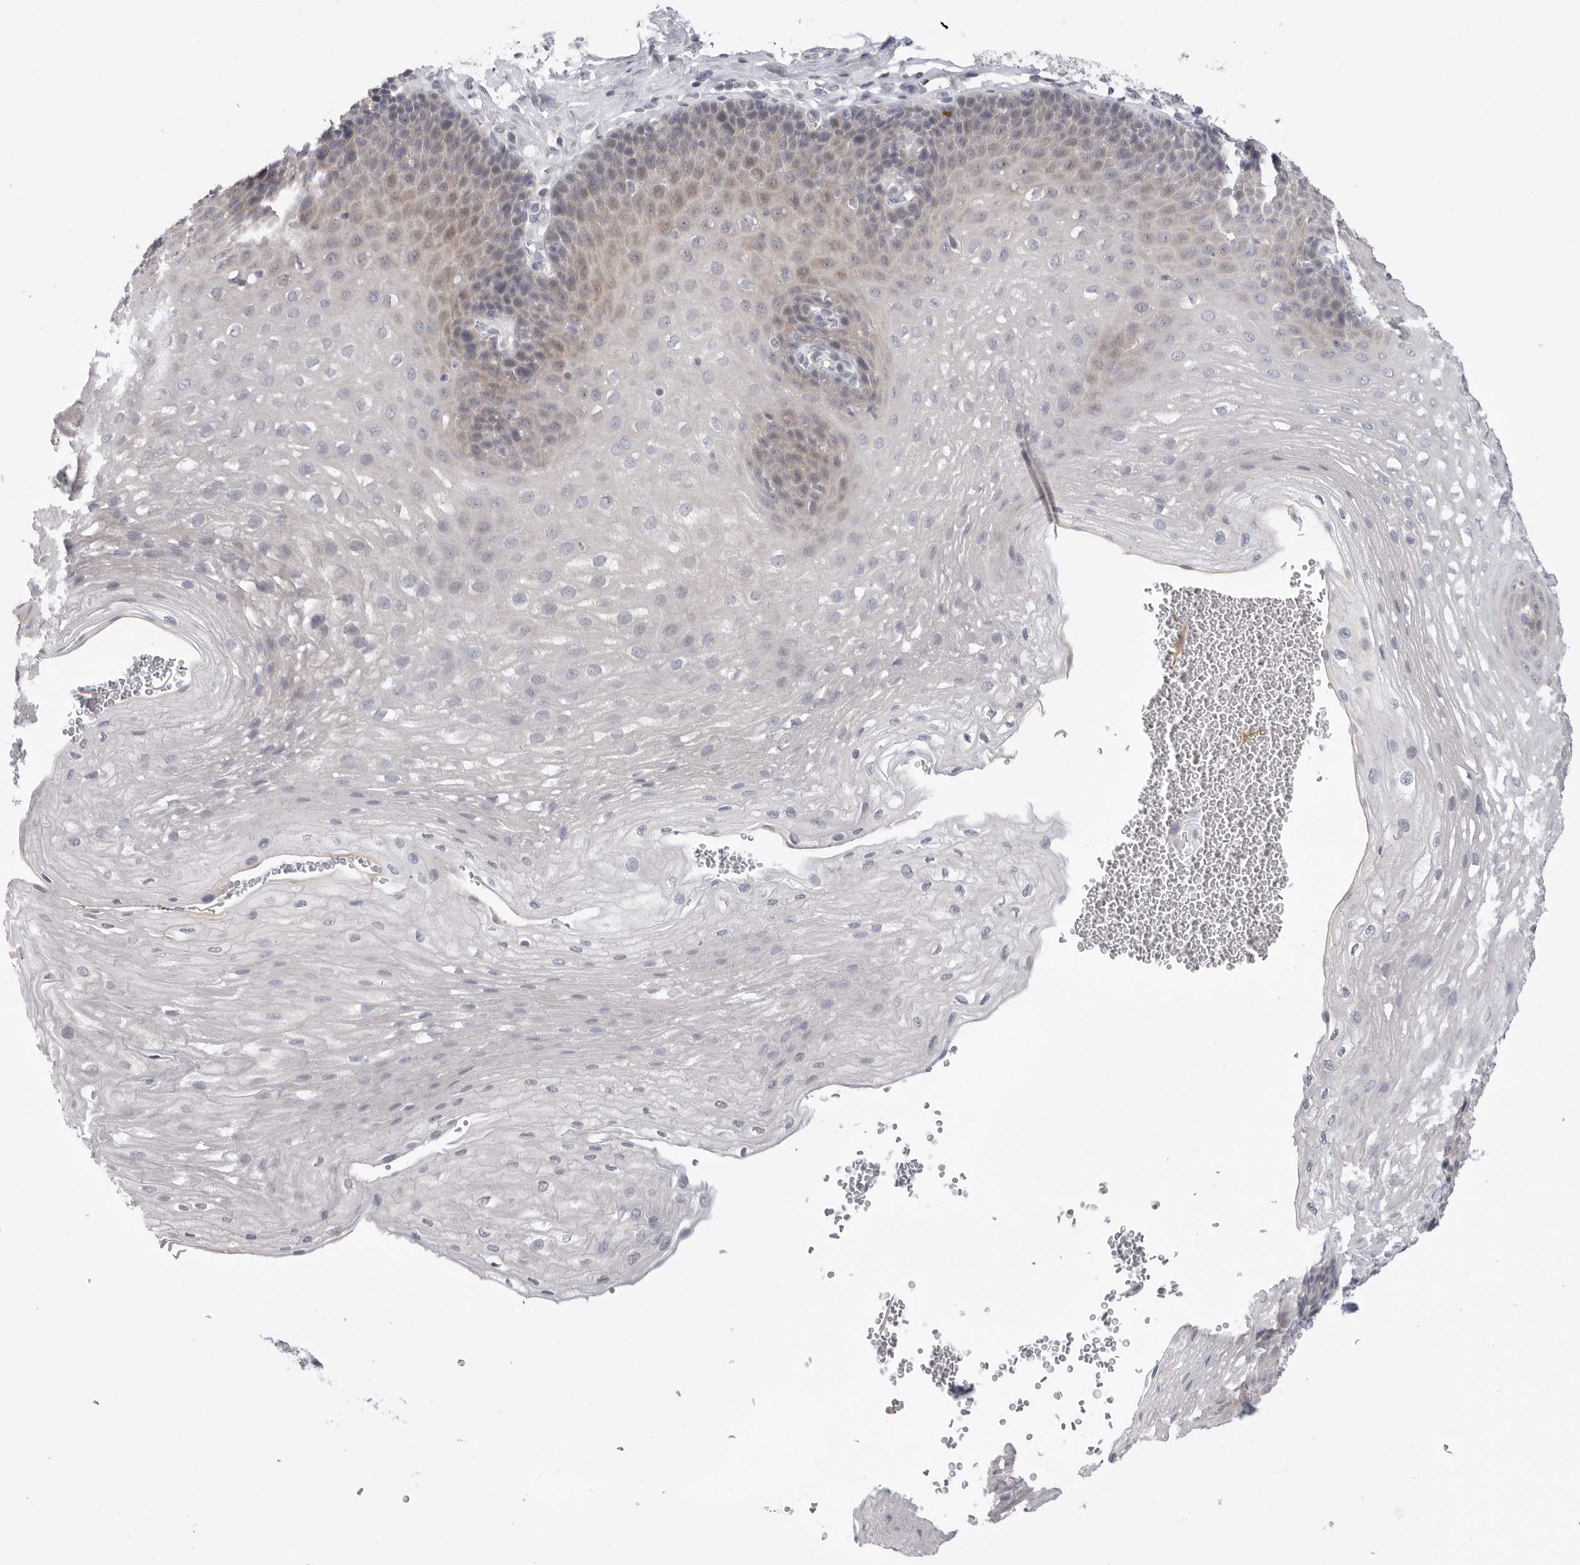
{"staining": {"intensity": "weak", "quantity": "<25%", "location": "cytoplasmic/membranous"}, "tissue": "esophagus", "cell_type": "Squamous epithelial cells", "image_type": "normal", "snomed": [{"axis": "morphology", "description": "Normal tissue, NOS"}, {"axis": "topography", "description": "Esophagus"}], "caption": "This is a photomicrograph of immunohistochemistry staining of unremarkable esophagus, which shows no staining in squamous epithelial cells. (DAB immunohistochemistry (IHC) with hematoxylin counter stain).", "gene": "FBXO43", "patient": {"sex": "female", "age": 66}}